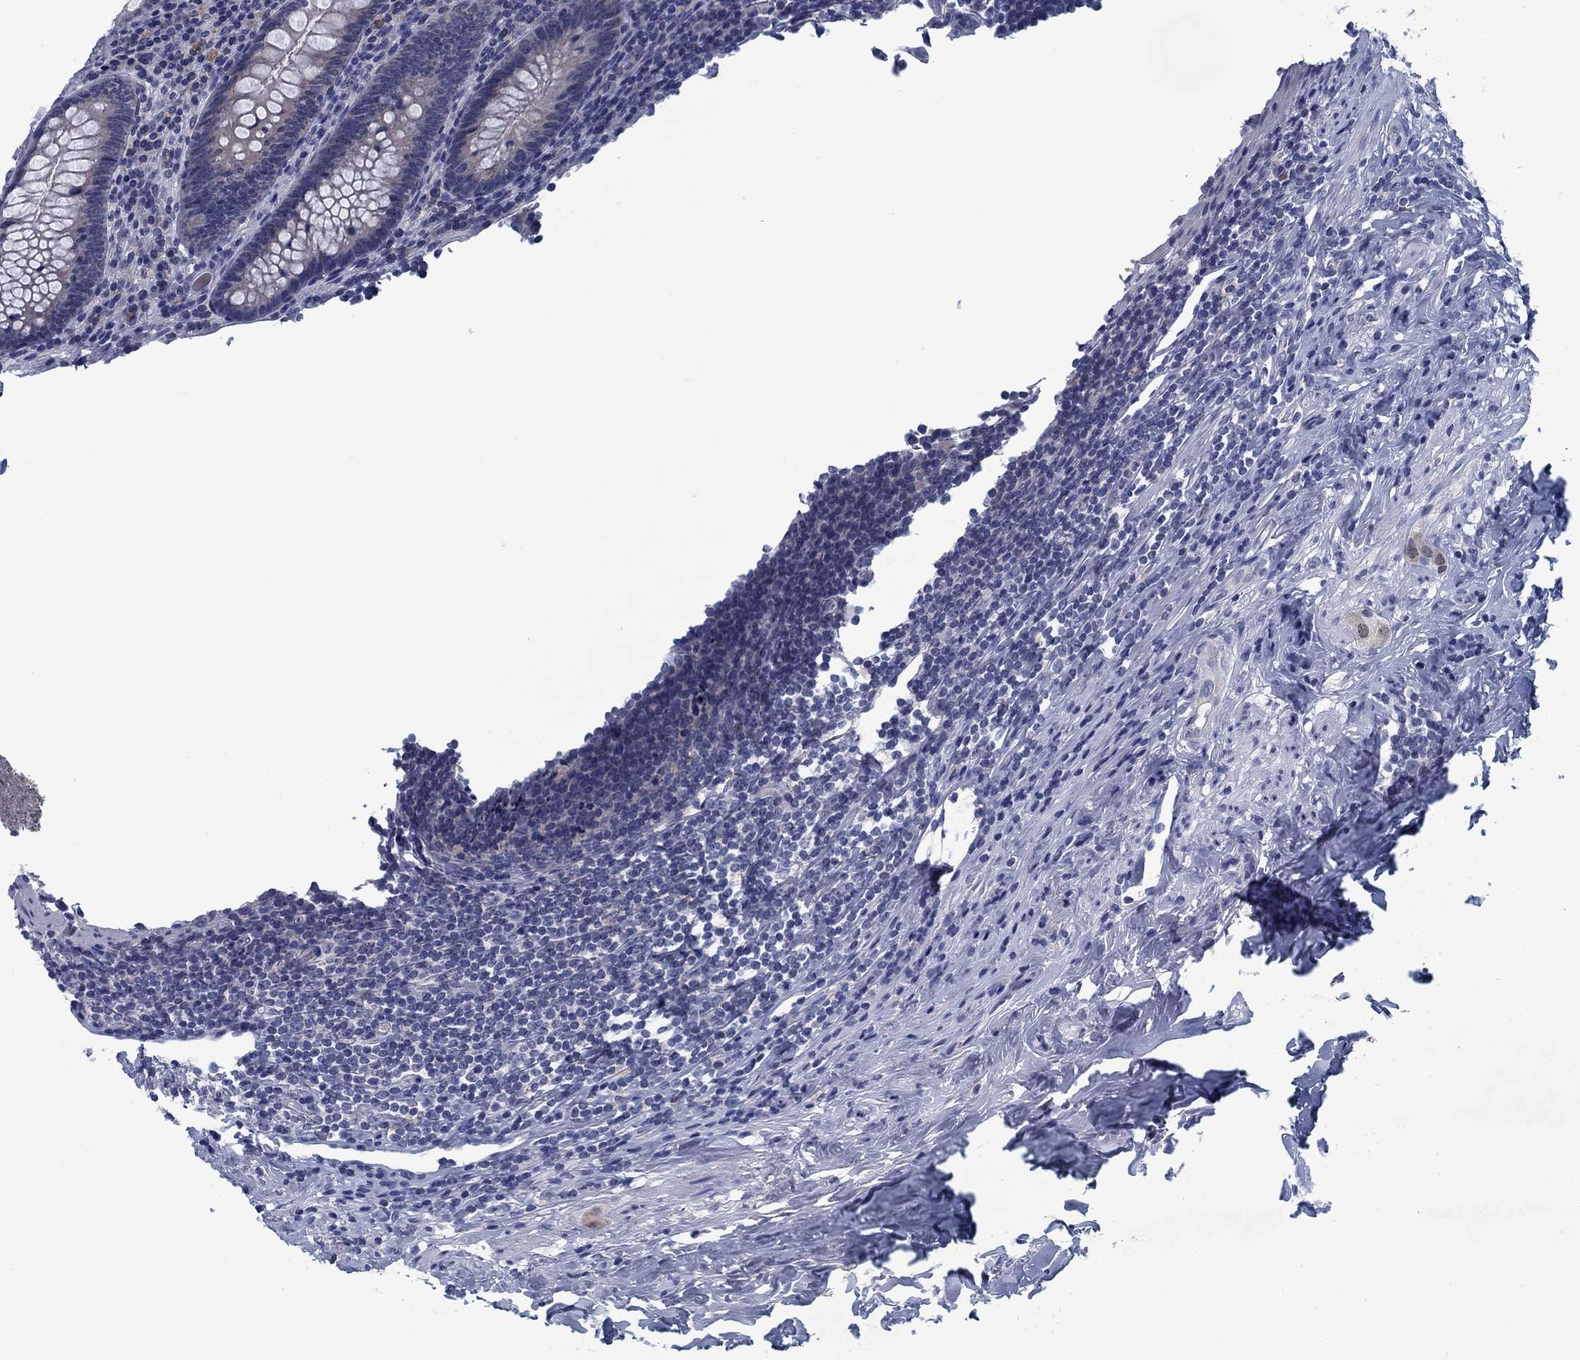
{"staining": {"intensity": "negative", "quantity": "none", "location": "none"}, "tissue": "appendix", "cell_type": "Glandular cells", "image_type": "normal", "snomed": [{"axis": "morphology", "description": "Normal tissue, NOS"}, {"axis": "topography", "description": "Appendix"}], "caption": "High power microscopy histopathology image of an IHC image of benign appendix, revealing no significant expression in glandular cells.", "gene": "PNMA8A", "patient": {"sex": "male", "age": 47}}